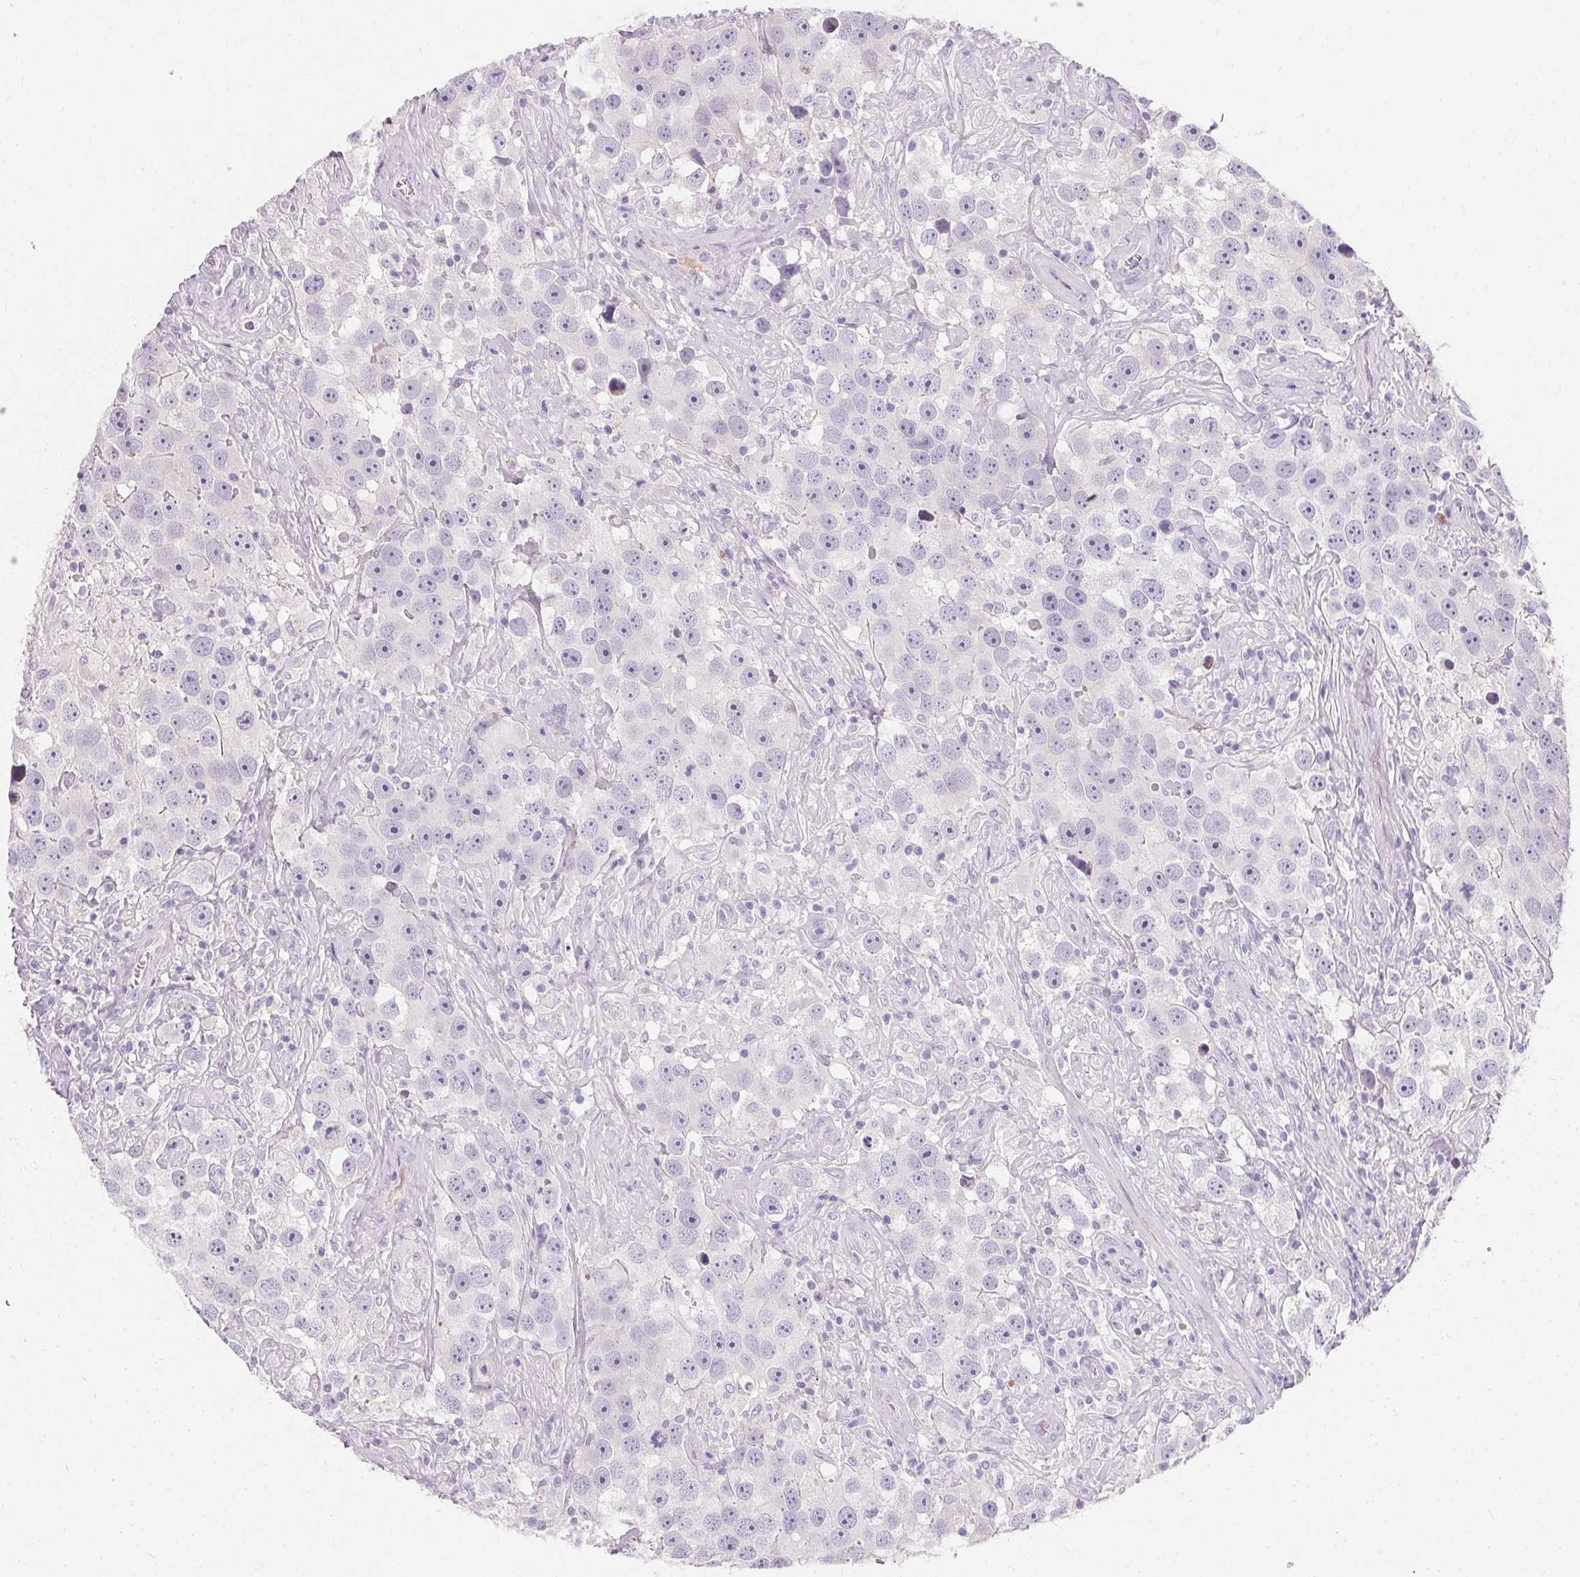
{"staining": {"intensity": "negative", "quantity": "none", "location": "none"}, "tissue": "testis cancer", "cell_type": "Tumor cells", "image_type": "cancer", "snomed": [{"axis": "morphology", "description": "Seminoma, NOS"}, {"axis": "topography", "description": "Testis"}], "caption": "IHC photomicrograph of neoplastic tissue: testis seminoma stained with DAB displays no significant protein staining in tumor cells.", "gene": "TRIP13", "patient": {"sex": "male", "age": 49}}